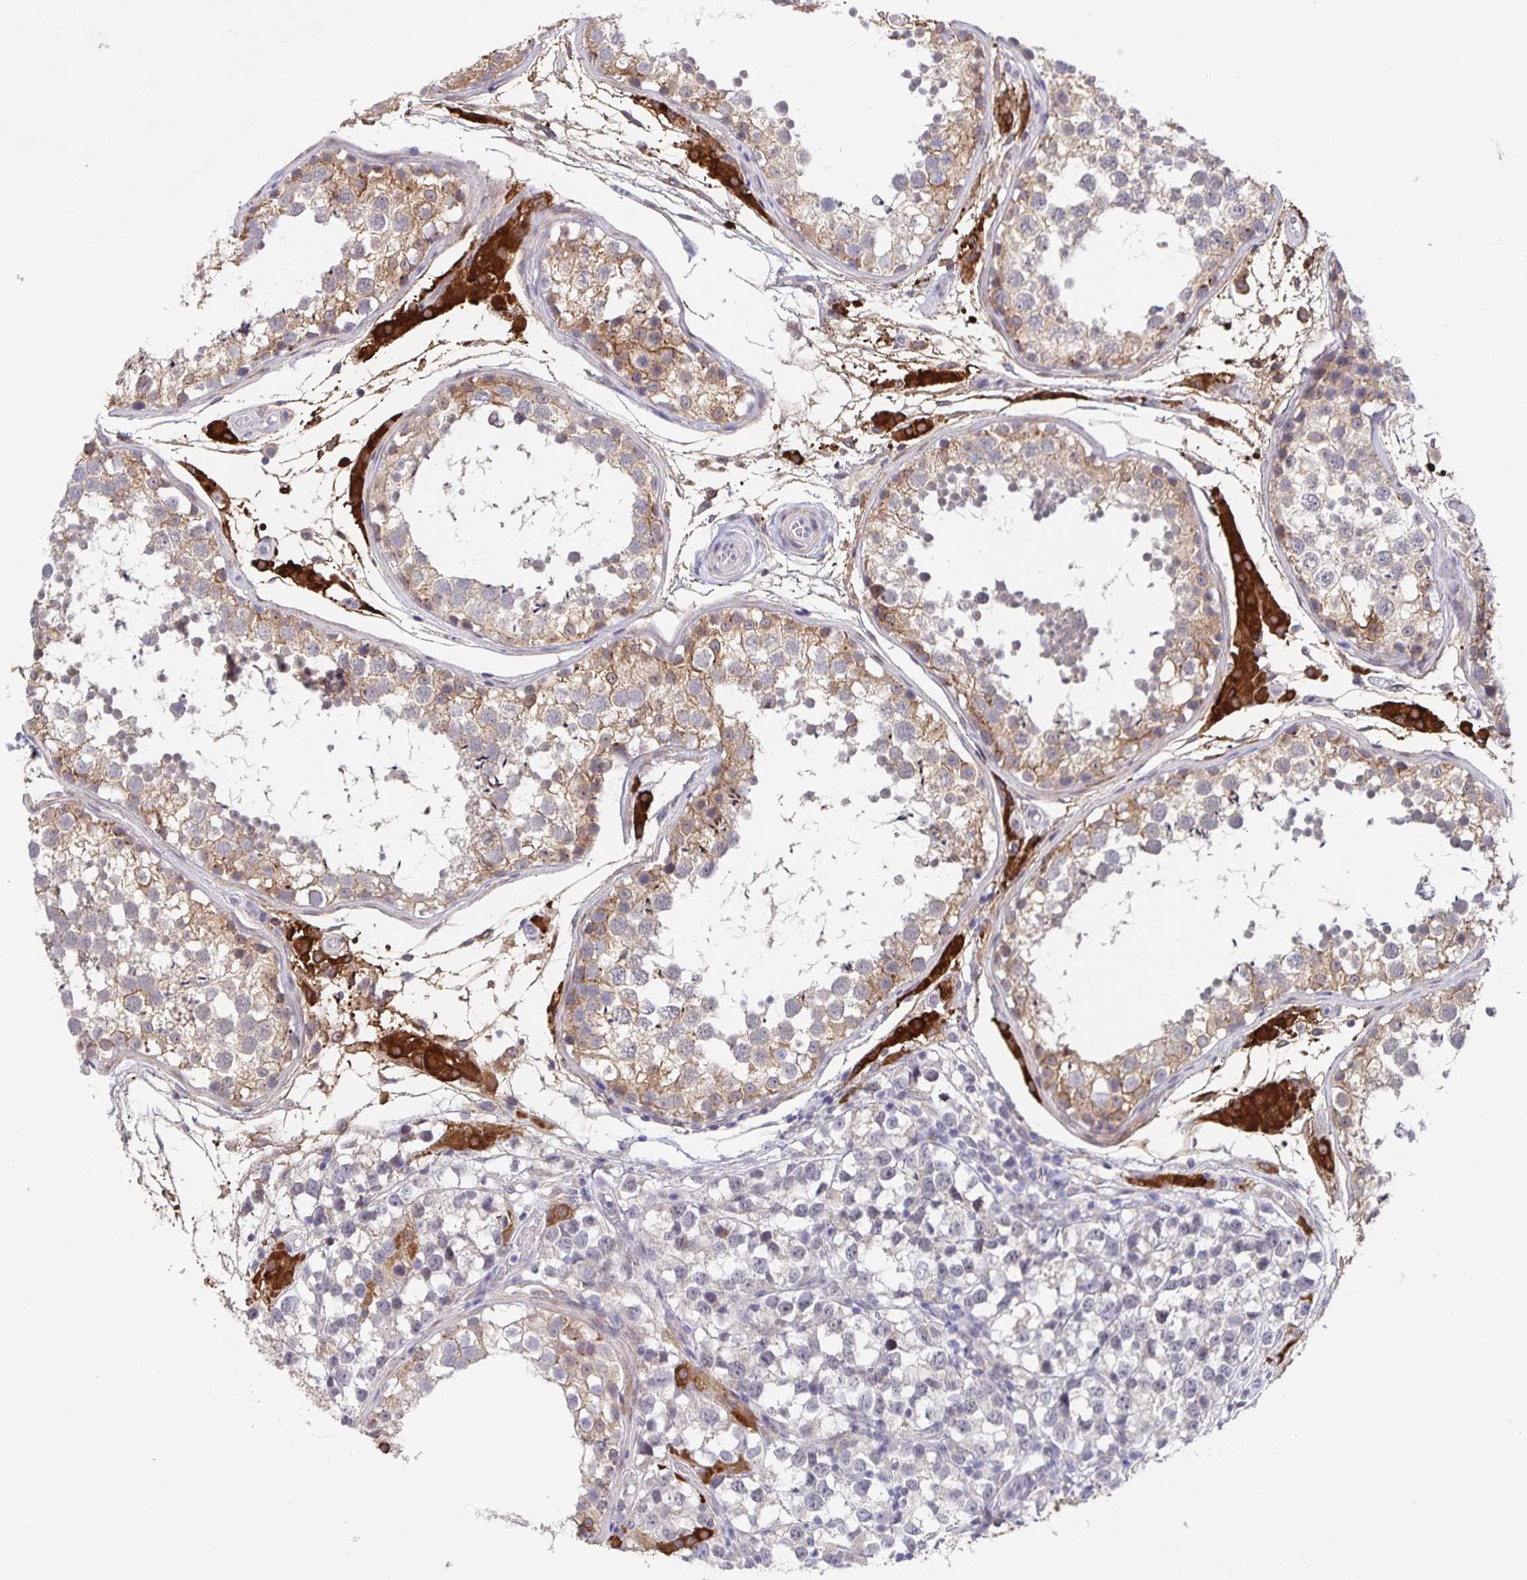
{"staining": {"intensity": "weak", "quantity": "25%-75%", "location": "cytoplasmic/membranous"}, "tissue": "testis", "cell_type": "Cells in seminiferous ducts", "image_type": "normal", "snomed": [{"axis": "morphology", "description": "Normal tissue, NOS"}, {"axis": "morphology", "description": "Seminoma, NOS"}, {"axis": "topography", "description": "Testis"}], "caption": "An immunohistochemistry (IHC) photomicrograph of benign tissue is shown. Protein staining in brown shows weak cytoplasmic/membranous positivity in testis within cells in seminiferous ducts.", "gene": "ZIK1", "patient": {"sex": "male", "age": 29}}